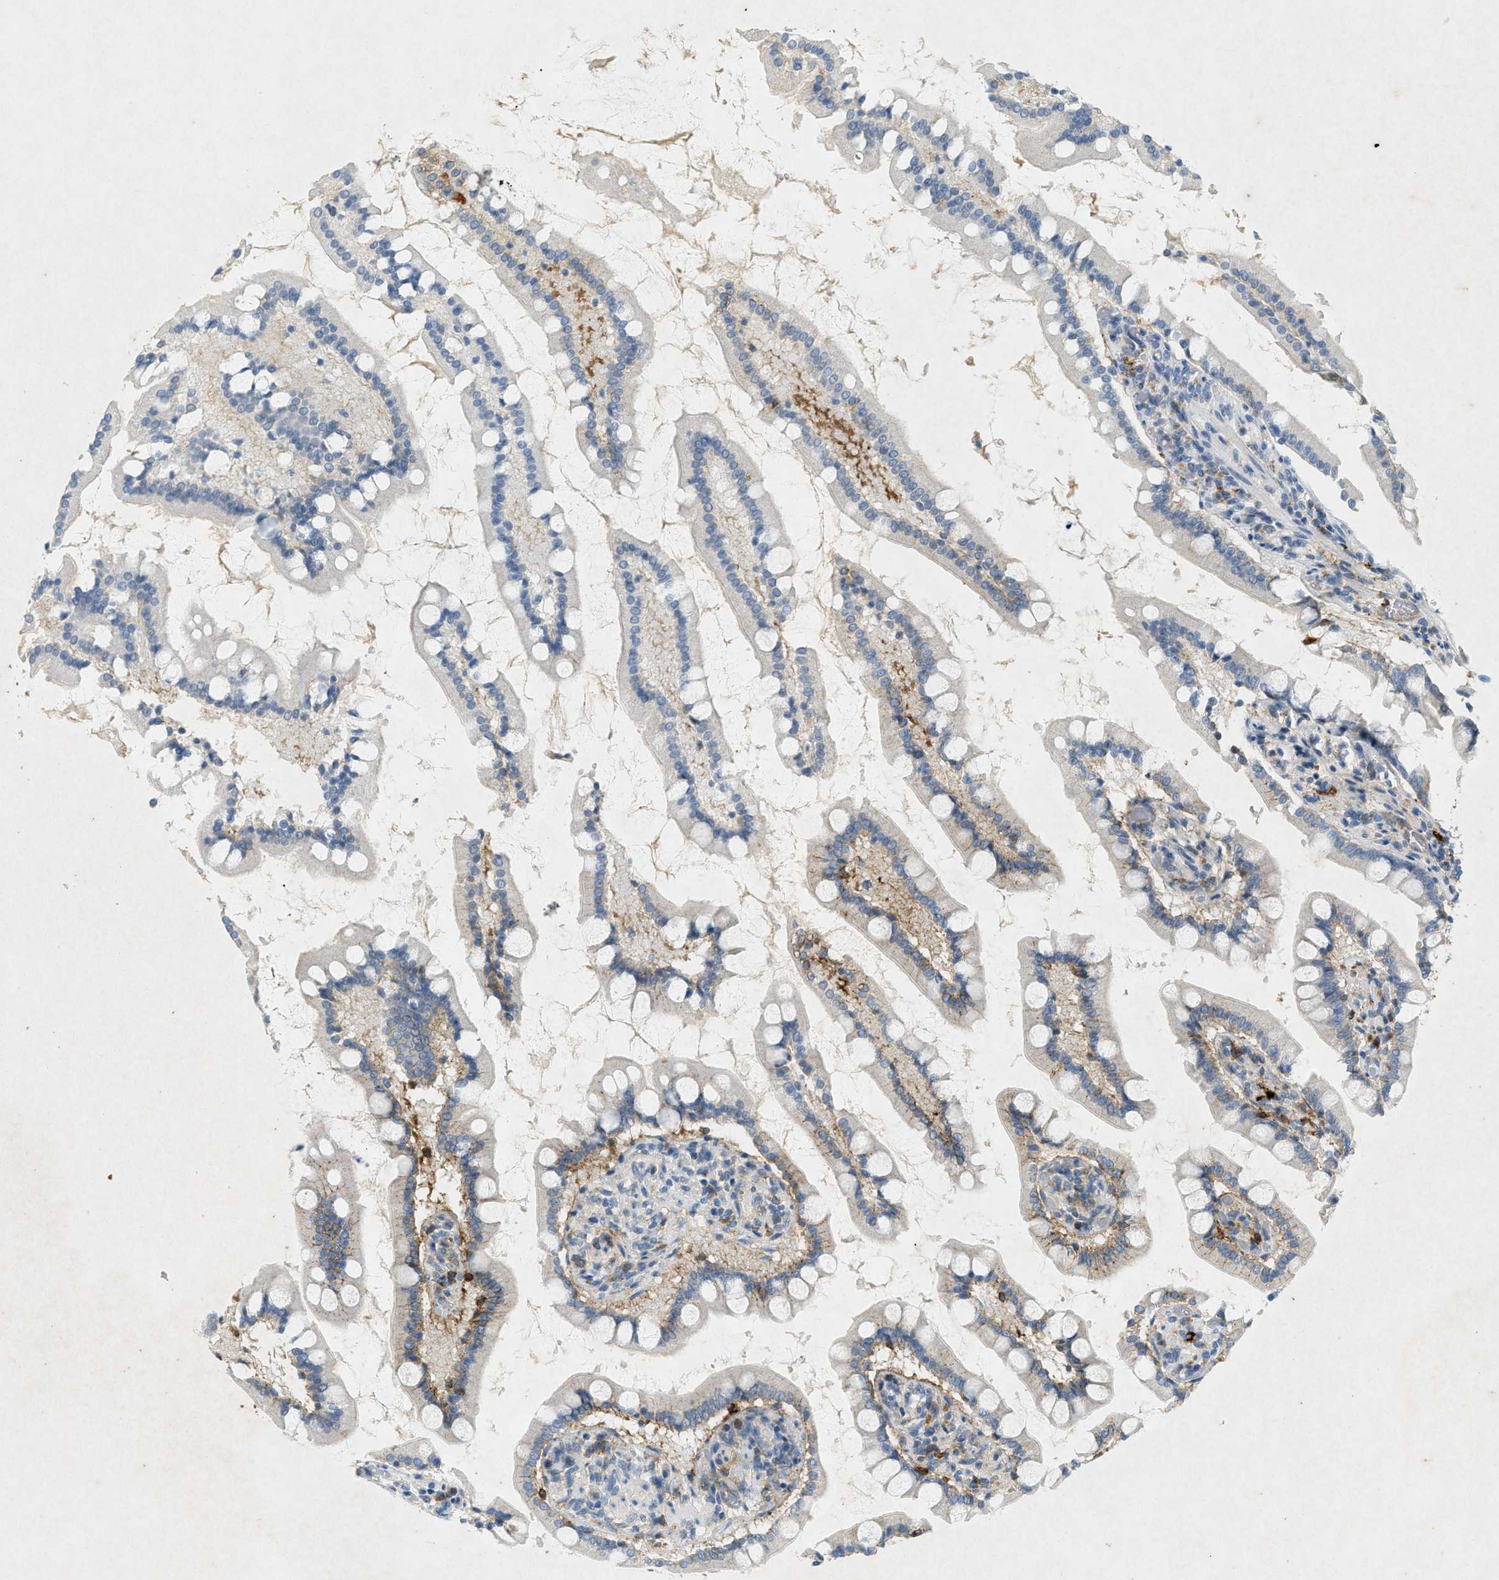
{"staining": {"intensity": "weak", "quantity": "25%-75%", "location": "cytoplasmic/membranous"}, "tissue": "small intestine", "cell_type": "Glandular cells", "image_type": "normal", "snomed": [{"axis": "morphology", "description": "Normal tissue, NOS"}, {"axis": "topography", "description": "Small intestine"}], "caption": "Protein expression by IHC reveals weak cytoplasmic/membranous positivity in about 25%-75% of glandular cells in normal small intestine. Using DAB (3,3'-diaminobenzidine) (brown) and hematoxylin (blue) stains, captured at high magnification using brightfield microscopy.", "gene": "F2", "patient": {"sex": "male", "age": 41}}